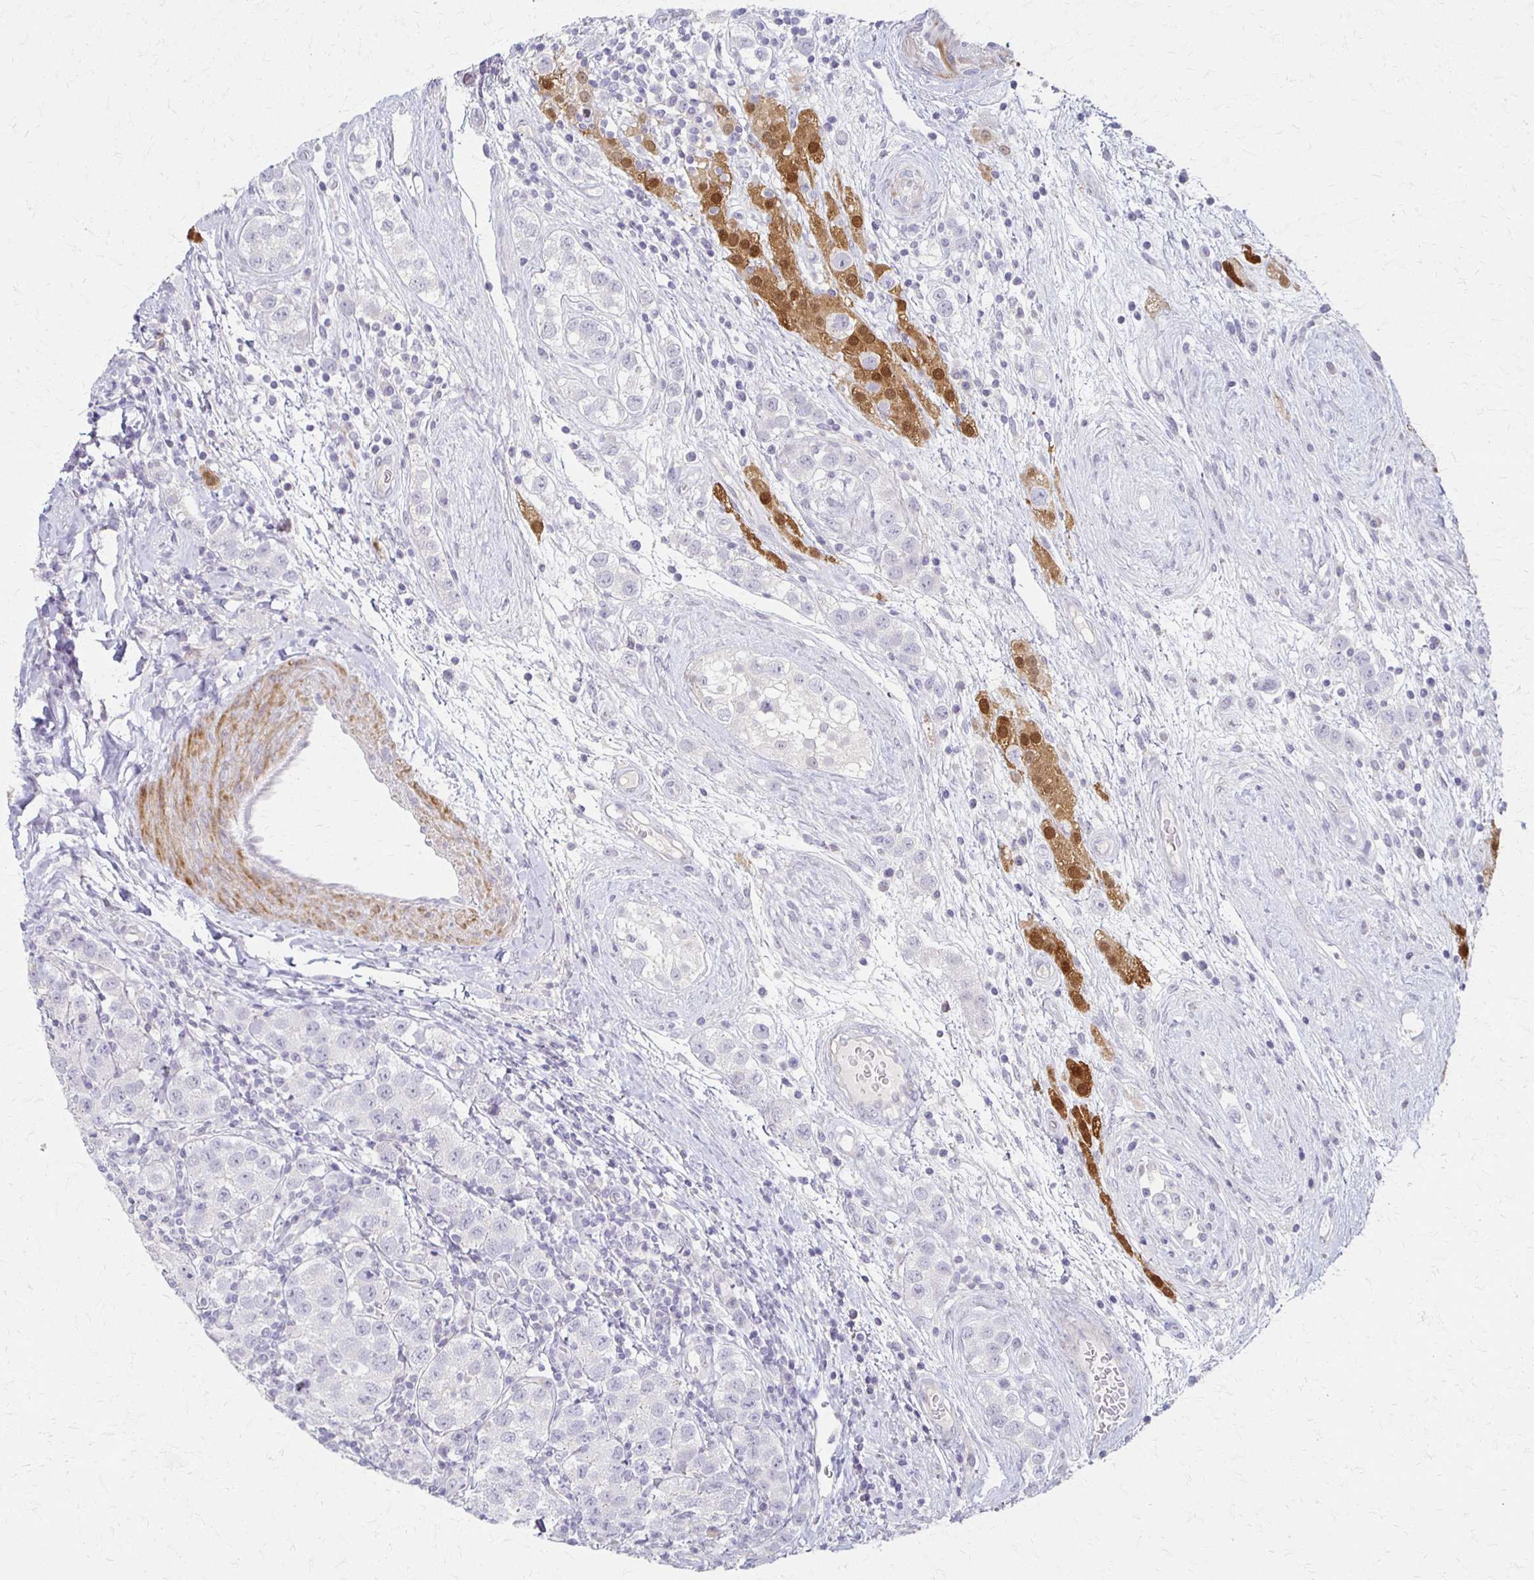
{"staining": {"intensity": "negative", "quantity": "none", "location": "none"}, "tissue": "testis cancer", "cell_type": "Tumor cells", "image_type": "cancer", "snomed": [{"axis": "morphology", "description": "Seminoma, NOS"}, {"axis": "topography", "description": "Testis"}], "caption": "Immunohistochemical staining of human testis seminoma displays no significant expression in tumor cells.", "gene": "FOXO4", "patient": {"sex": "male", "age": 34}}